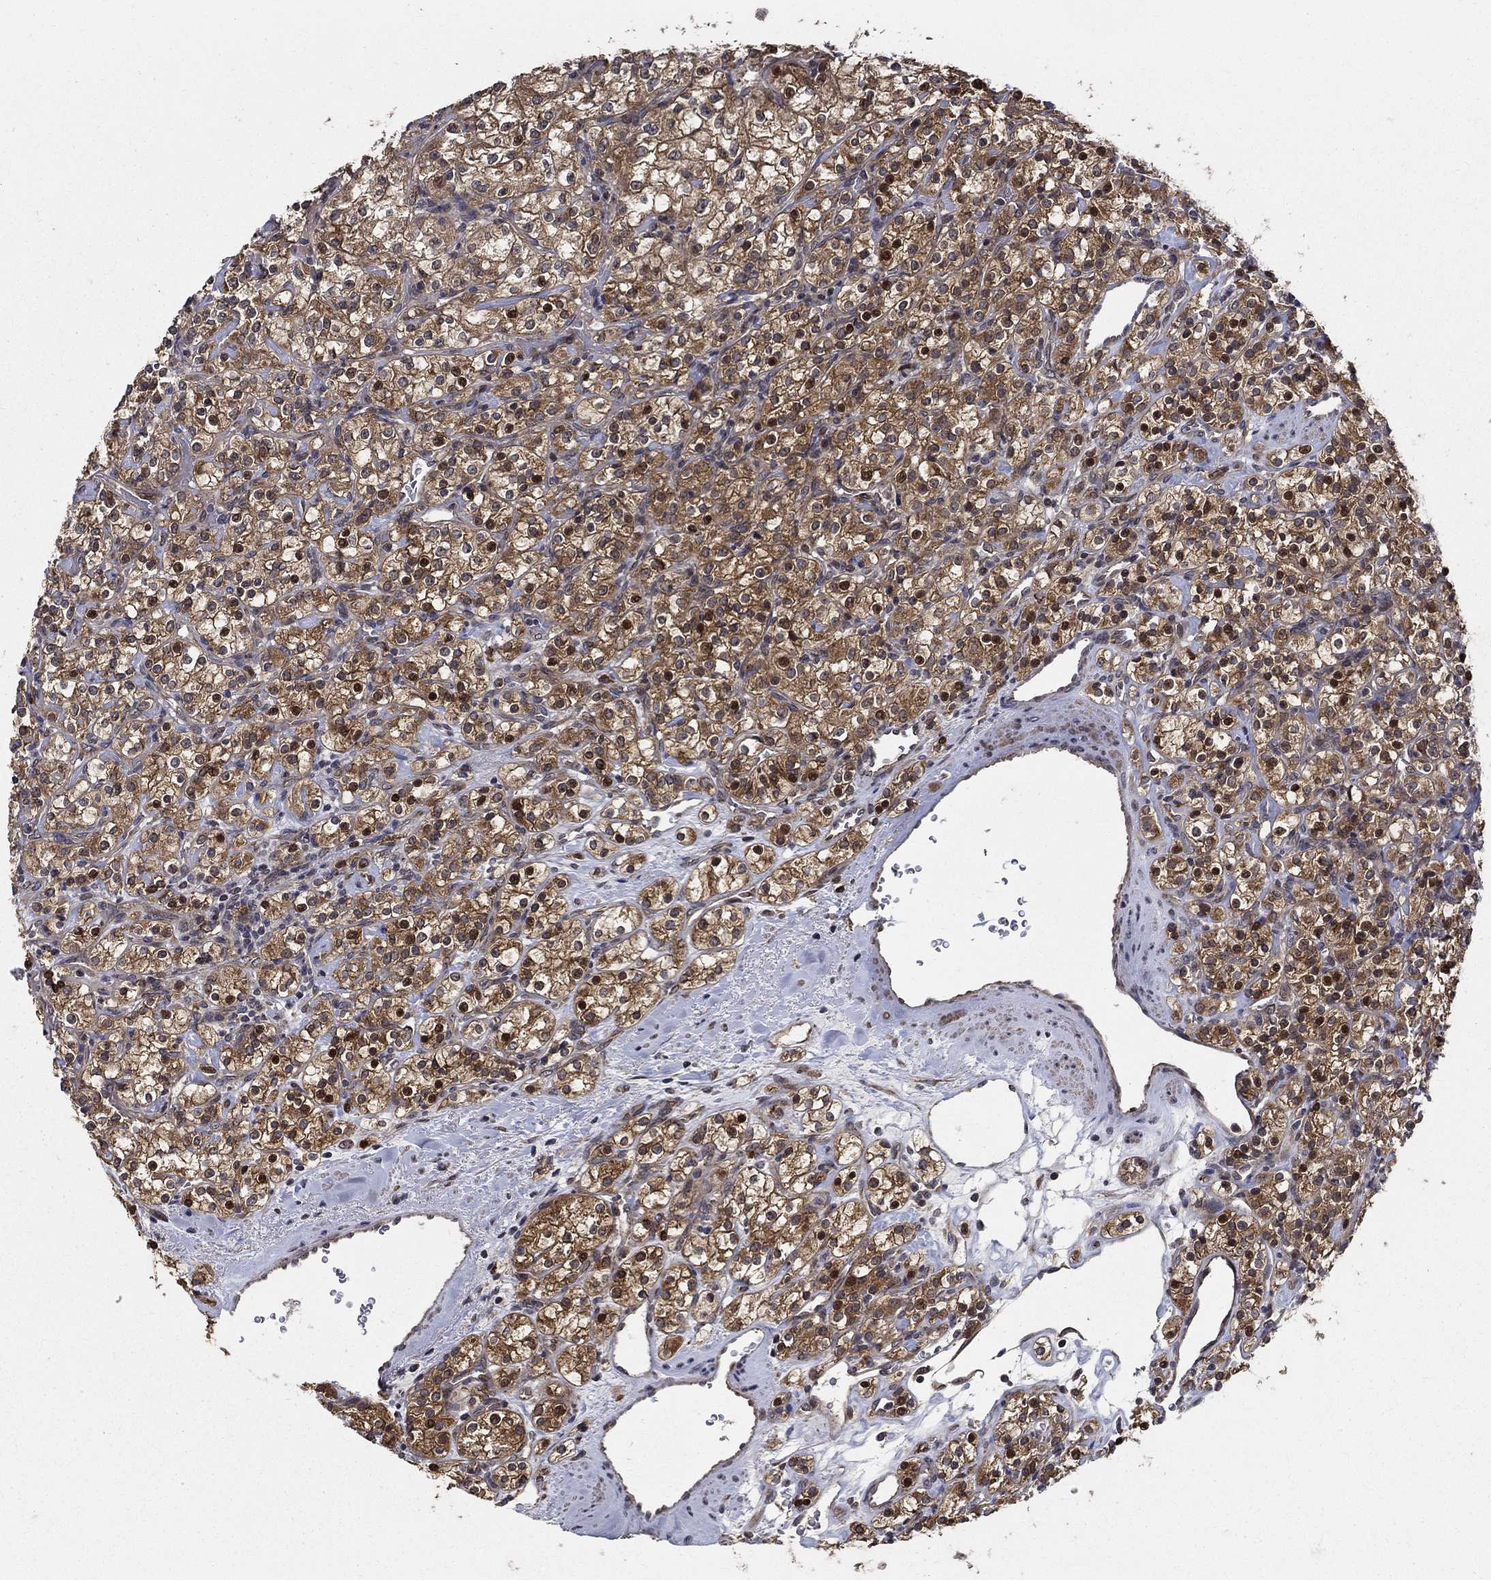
{"staining": {"intensity": "strong", "quantity": "25%-75%", "location": "cytoplasmic/membranous,nuclear"}, "tissue": "renal cancer", "cell_type": "Tumor cells", "image_type": "cancer", "snomed": [{"axis": "morphology", "description": "Adenocarcinoma, NOS"}, {"axis": "topography", "description": "Kidney"}], "caption": "Protein staining shows strong cytoplasmic/membranous and nuclear positivity in approximately 25%-75% of tumor cells in renal cancer (adenocarcinoma).", "gene": "ZNF594", "patient": {"sex": "male", "age": 77}}